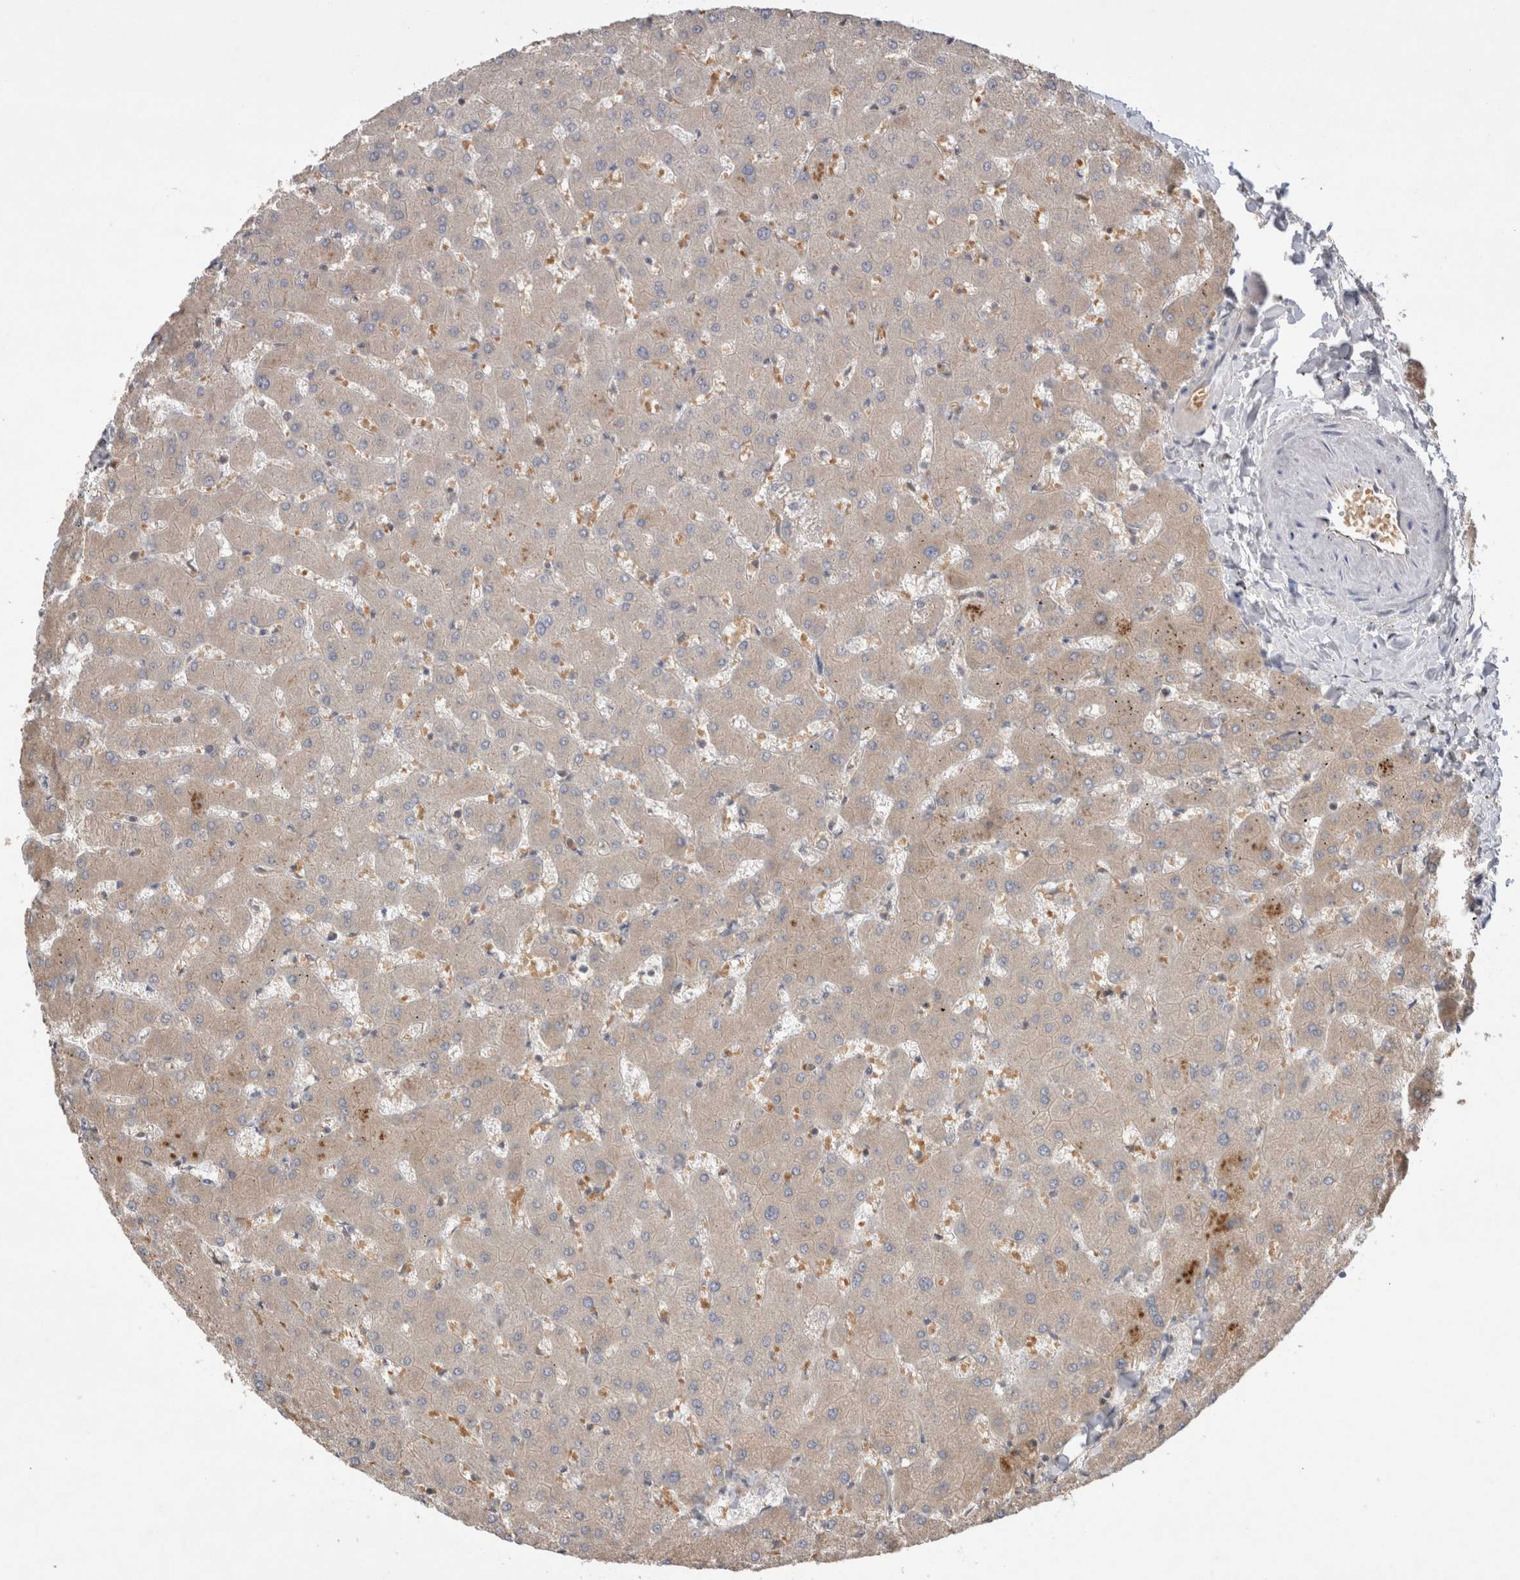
{"staining": {"intensity": "weak", "quantity": ">75%", "location": "cytoplasmic/membranous"}, "tissue": "liver", "cell_type": "Hepatocytes", "image_type": "normal", "snomed": [{"axis": "morphology", "description": "Normal tissue, NOS"}, {"axis": "topography", "description": "Liver"}], "caption": "A brown stain highlights weak cytoplasmic/membranous expression of a protein in hepatocytes of unremarkable human liver.", "gene": "EIF3E", "patient": {"sex": "female", "age": 63}}